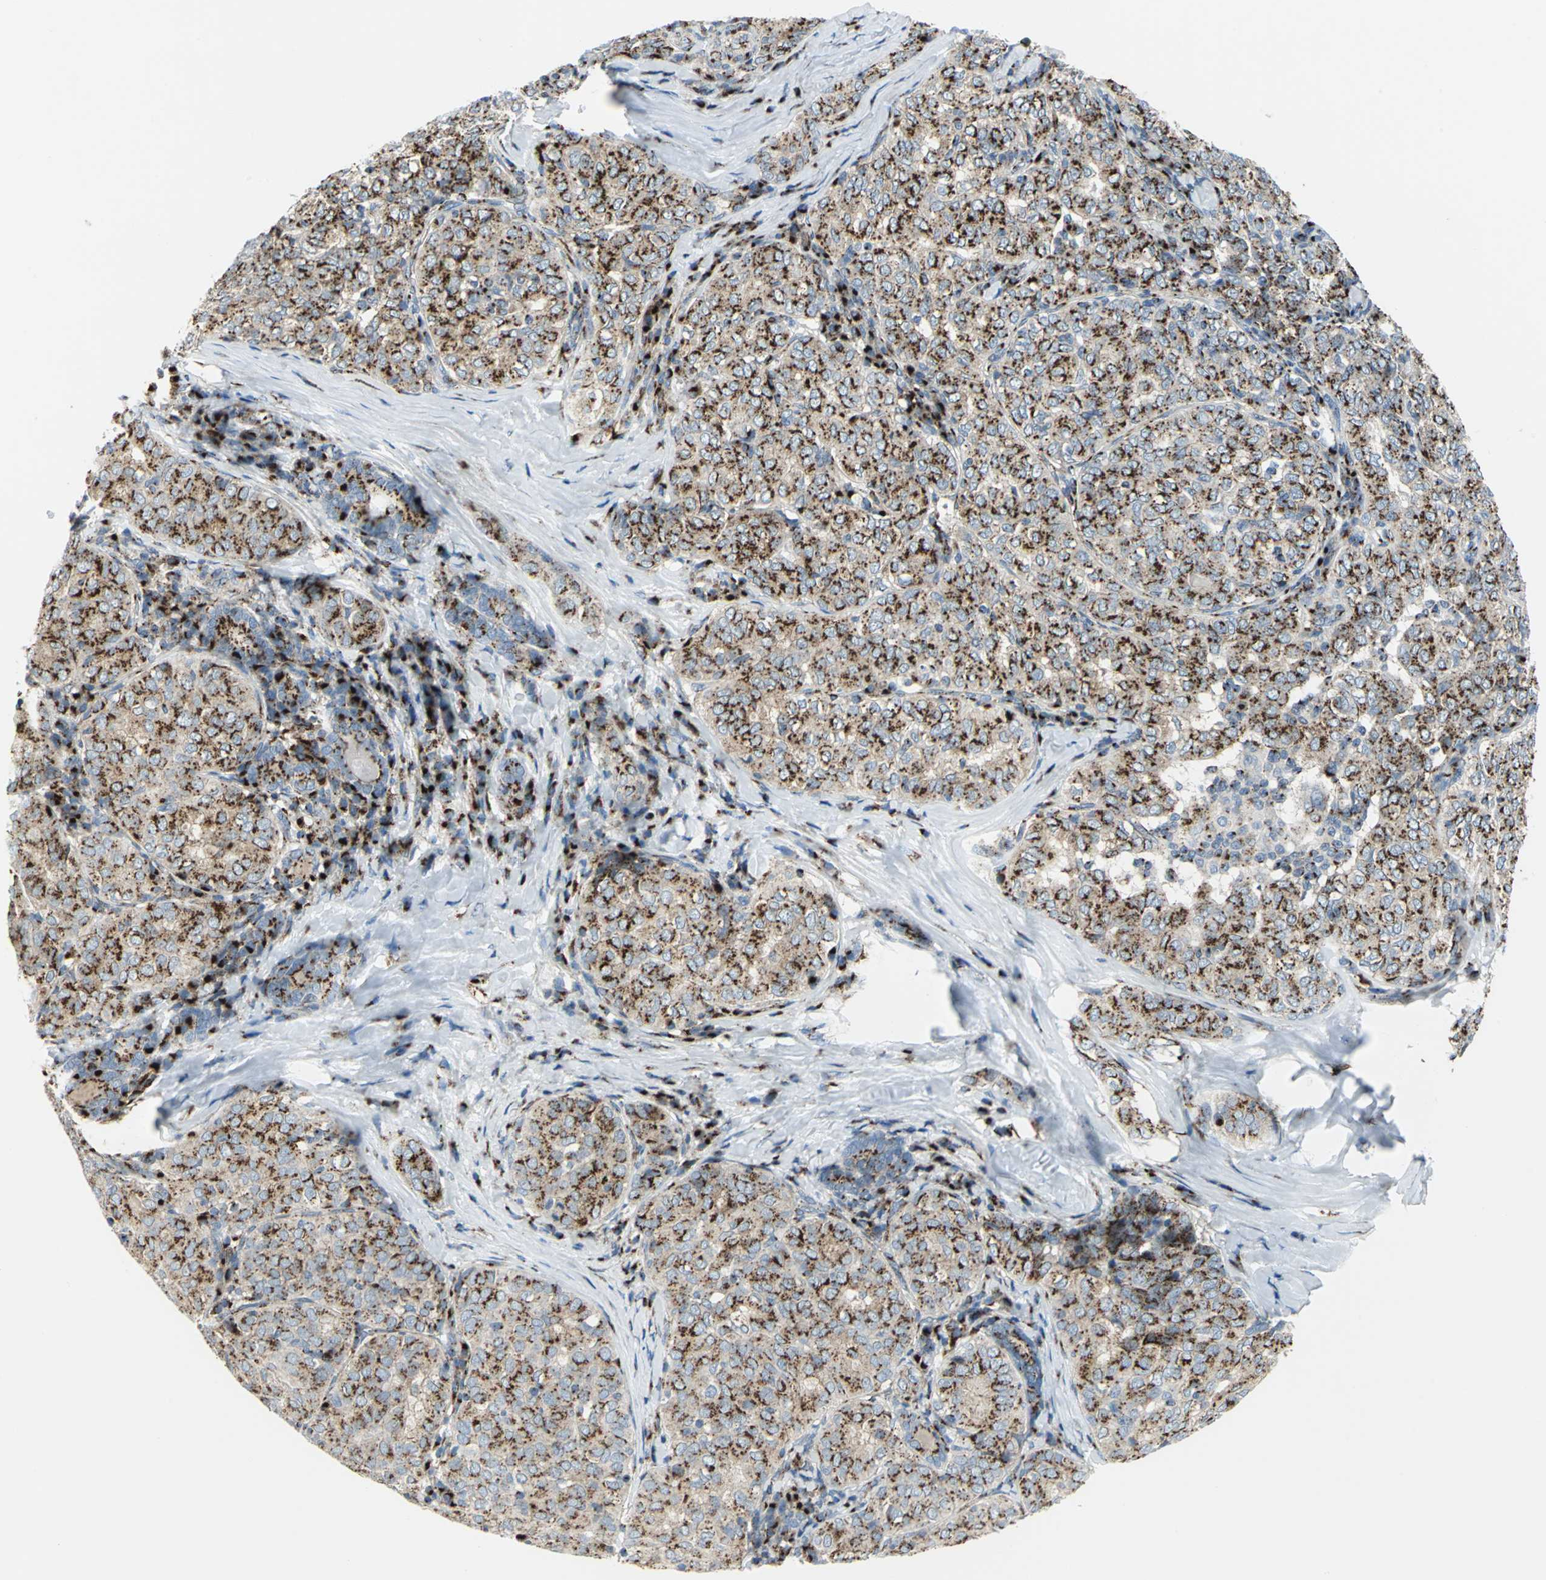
{"staining": {"intensity": "strong", "quantity": ">75%", "location": "cytoplasmic/membranous"}, "tissue": "thyroid cancer", "cell_type": "Tumor cells", "image_type": "cancer", "snomed": [{"axis": "morphology", "description": "Papillary adenocarcinoma, NOS"}, {"axis": "topography", "description": "Thyroid gland"}], "caption": "Thyroid cancer stained with immunohistochemistry (IHC) exhibits strong cytoplasmic/membranous staining in approximately >75% of tumor cells. The staining was performed using DAB (3,3'-diaminobenzidine), with brown indicating positive protein expression. Nuclei are stained blue with hematoxylin.", "gene": "GPR3", "patient": {"sex": "female", "age": 30}}